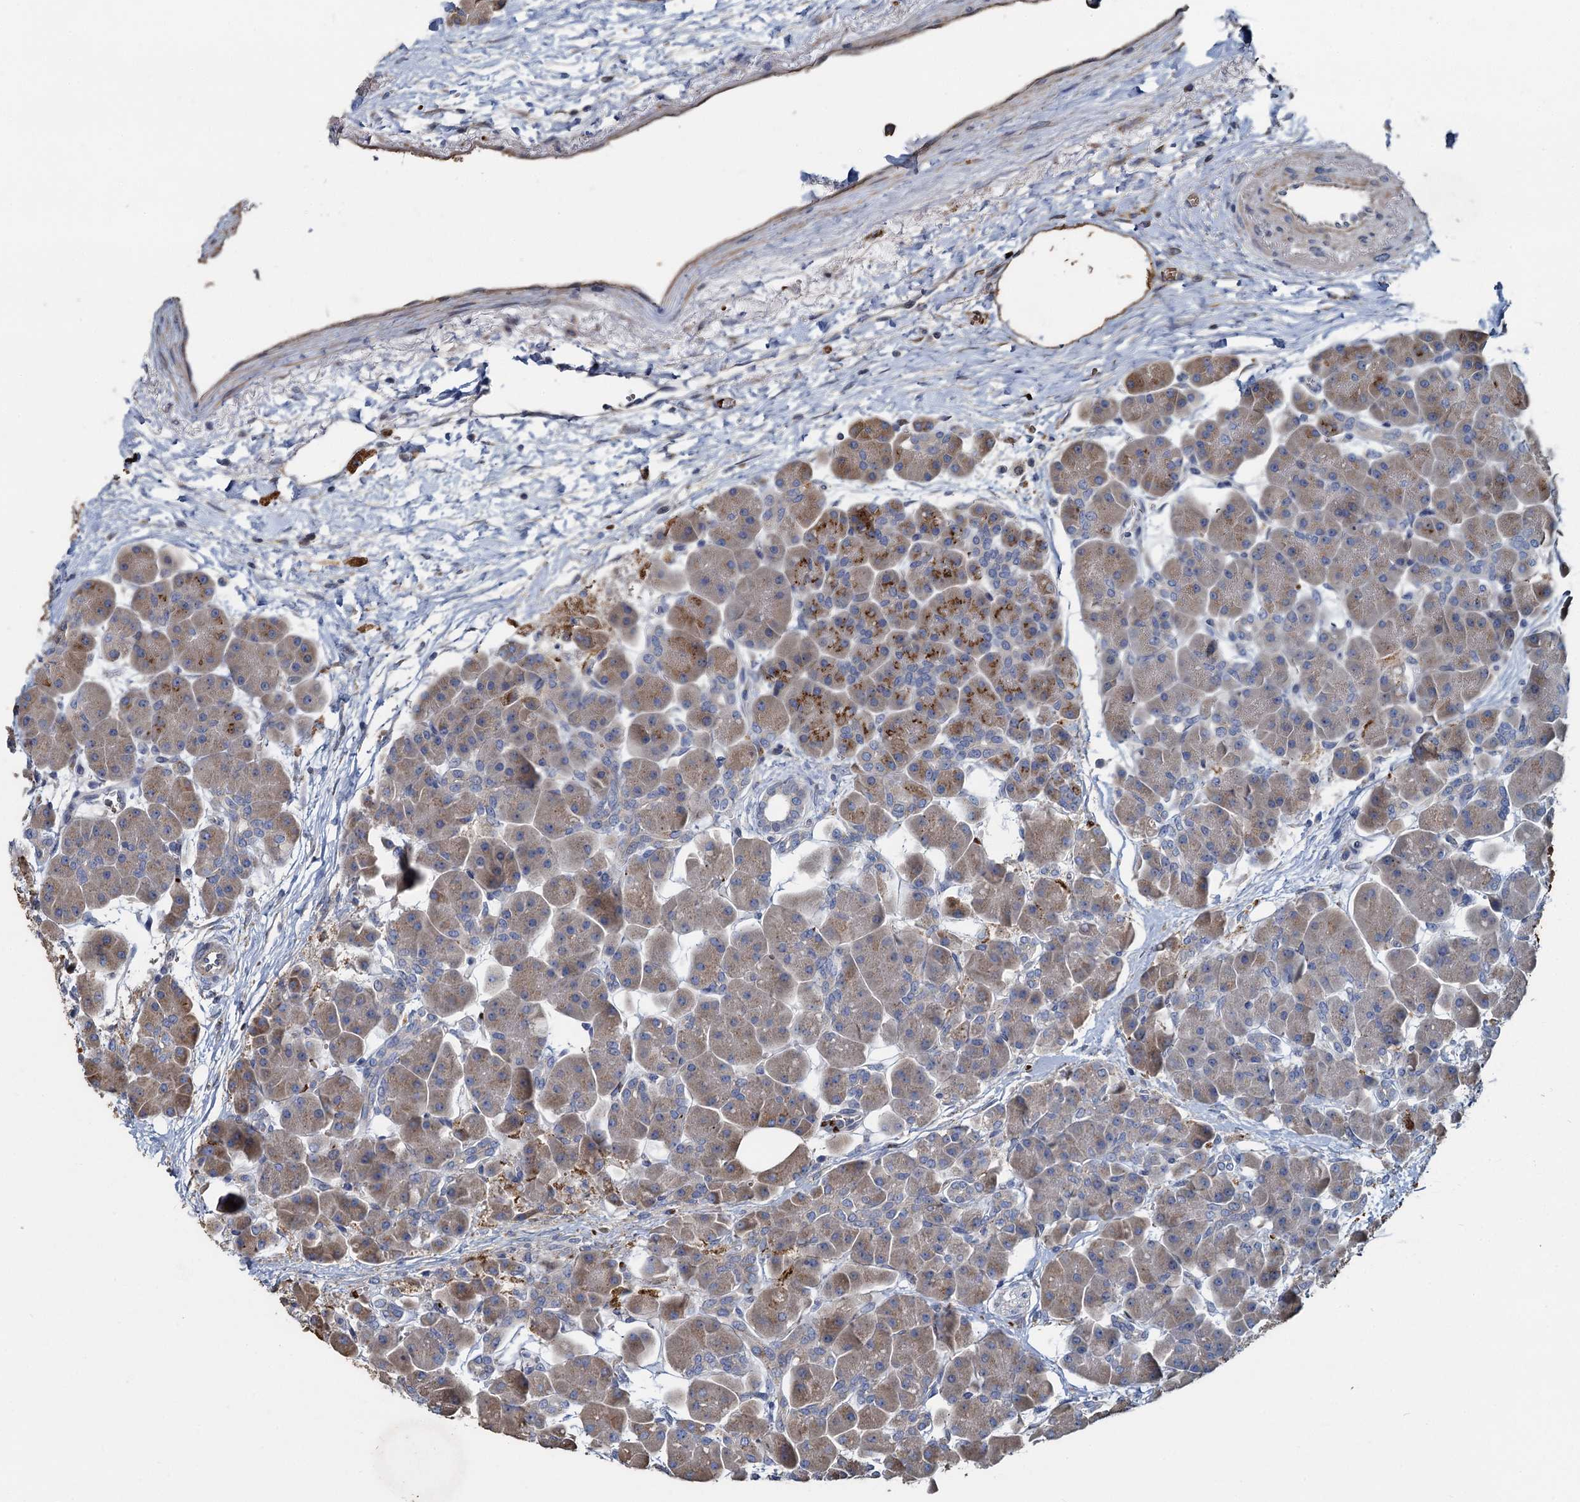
{"staining": {"intensity": "moderate", "quantity": "<25%", "location": "cytoplasmic/membranous"}, "tissue": "pancreas", "cell_type": "Exocrine glandular cells", "image_type": "normal", "snomed": [{"axis": "morphology", "description": "Normal tissue, NOS"}, {"axis": "topography", "description": "Pancreas"}], "caption": "About <25% of exocrine glandular cells in unremarkable pancreas demonstrate moderate cytoplasmic/membranous protein staining as visualized by brown immunohistochemical staining.", "gene": "TCTN2", "patient": {"sex": "male", "age": 66}}